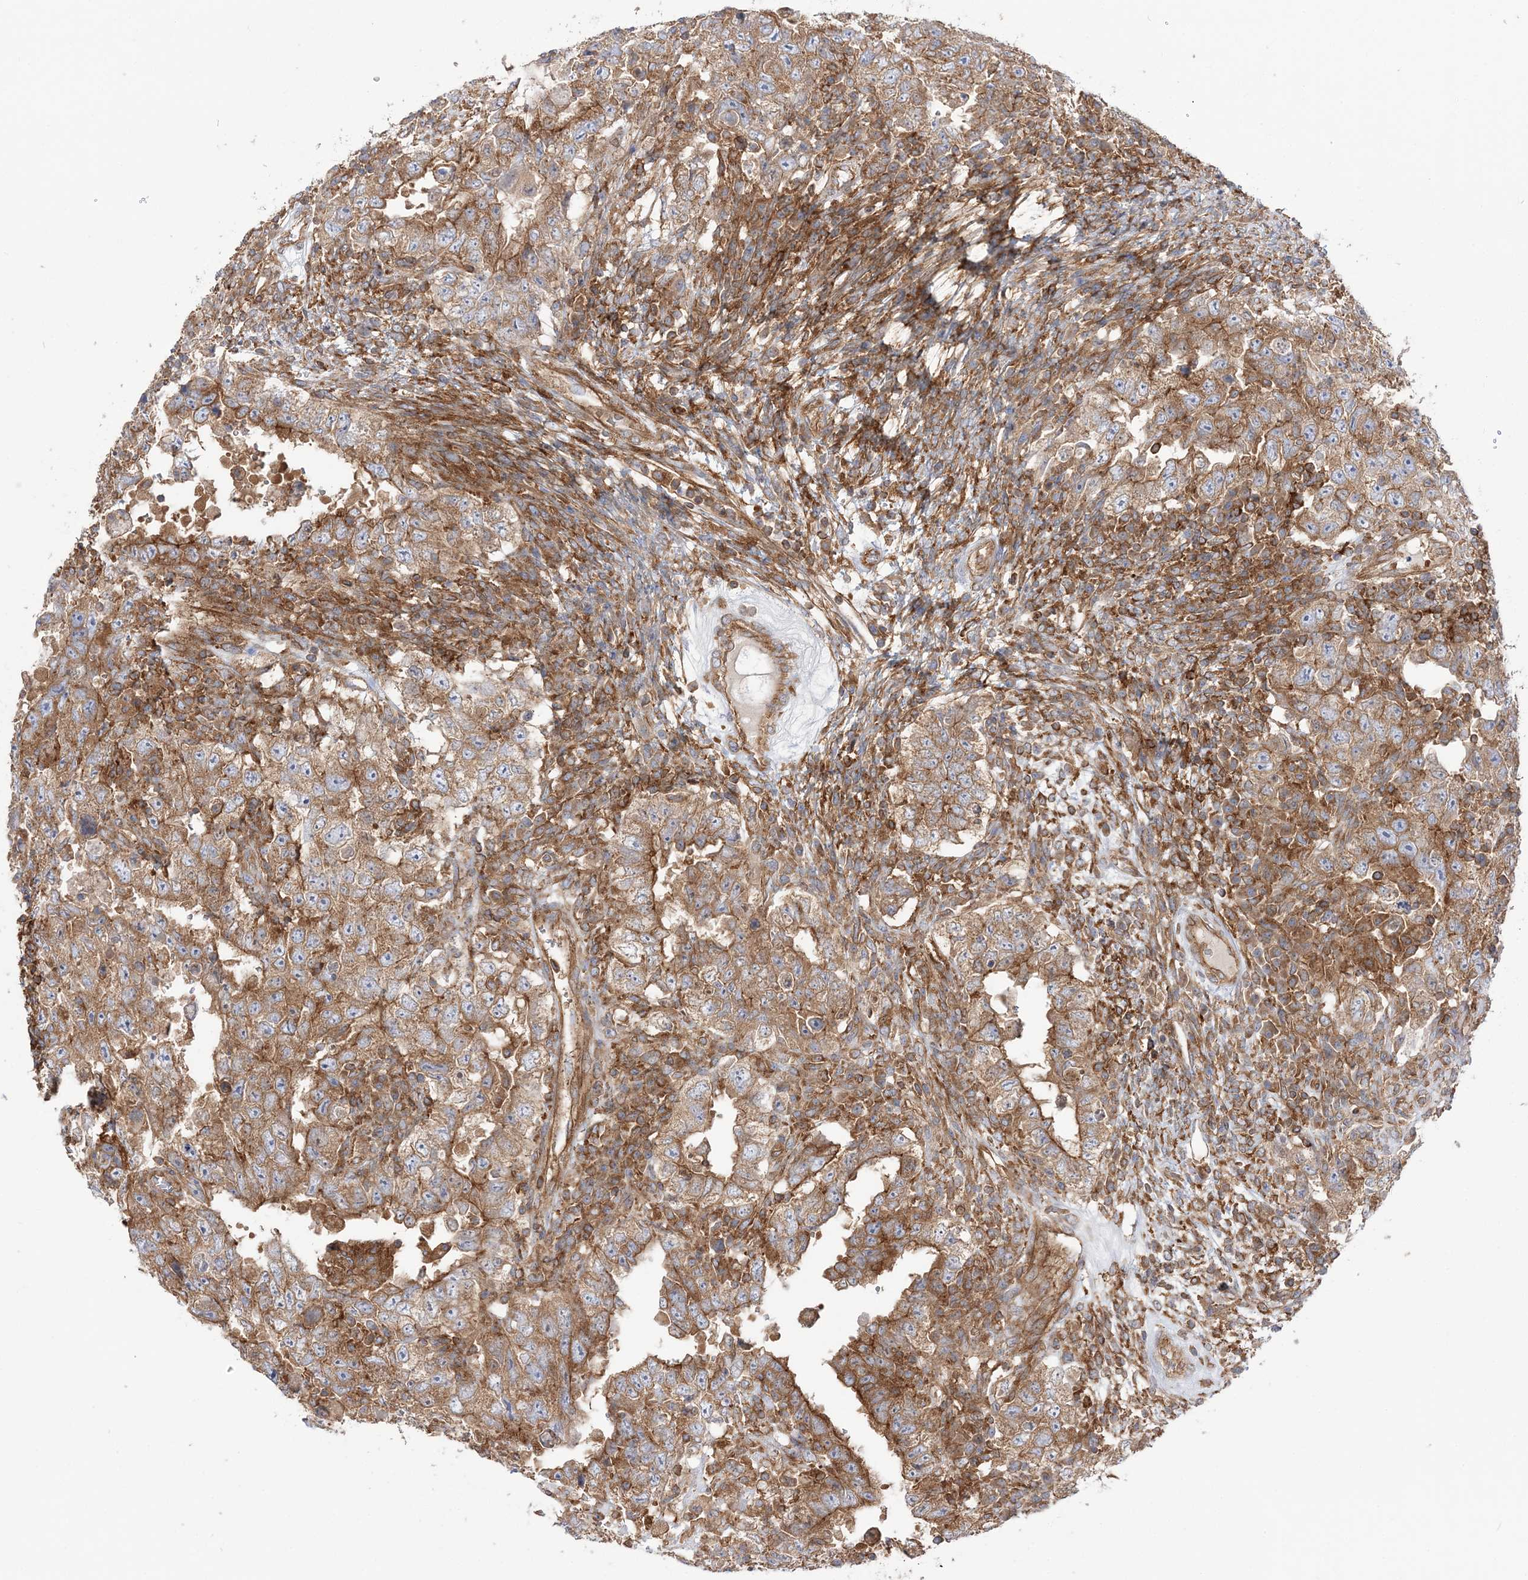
{"staining": {"intensity": "moderate", "quantity": "25%-75%", "location": "cytoplasmic/membranous"}, "tissue": "testis cancer", "cell_type": "Tumor cells", "image_type": "cancer", "snomed": [{"axis": "morphology", "description": "Carcinoma, Embryonal, NOS"}, {"axis": "topography", "description": "Testis"}], "caption": "The photomicrograph shows staining of embryonal carcinoma (testis), revealing moderate cytoplasmic/membranous protein expression (brown color) within tumor cells.", "gene": "TBC1D5", "patient": {"sex": "male", "age": 26}}